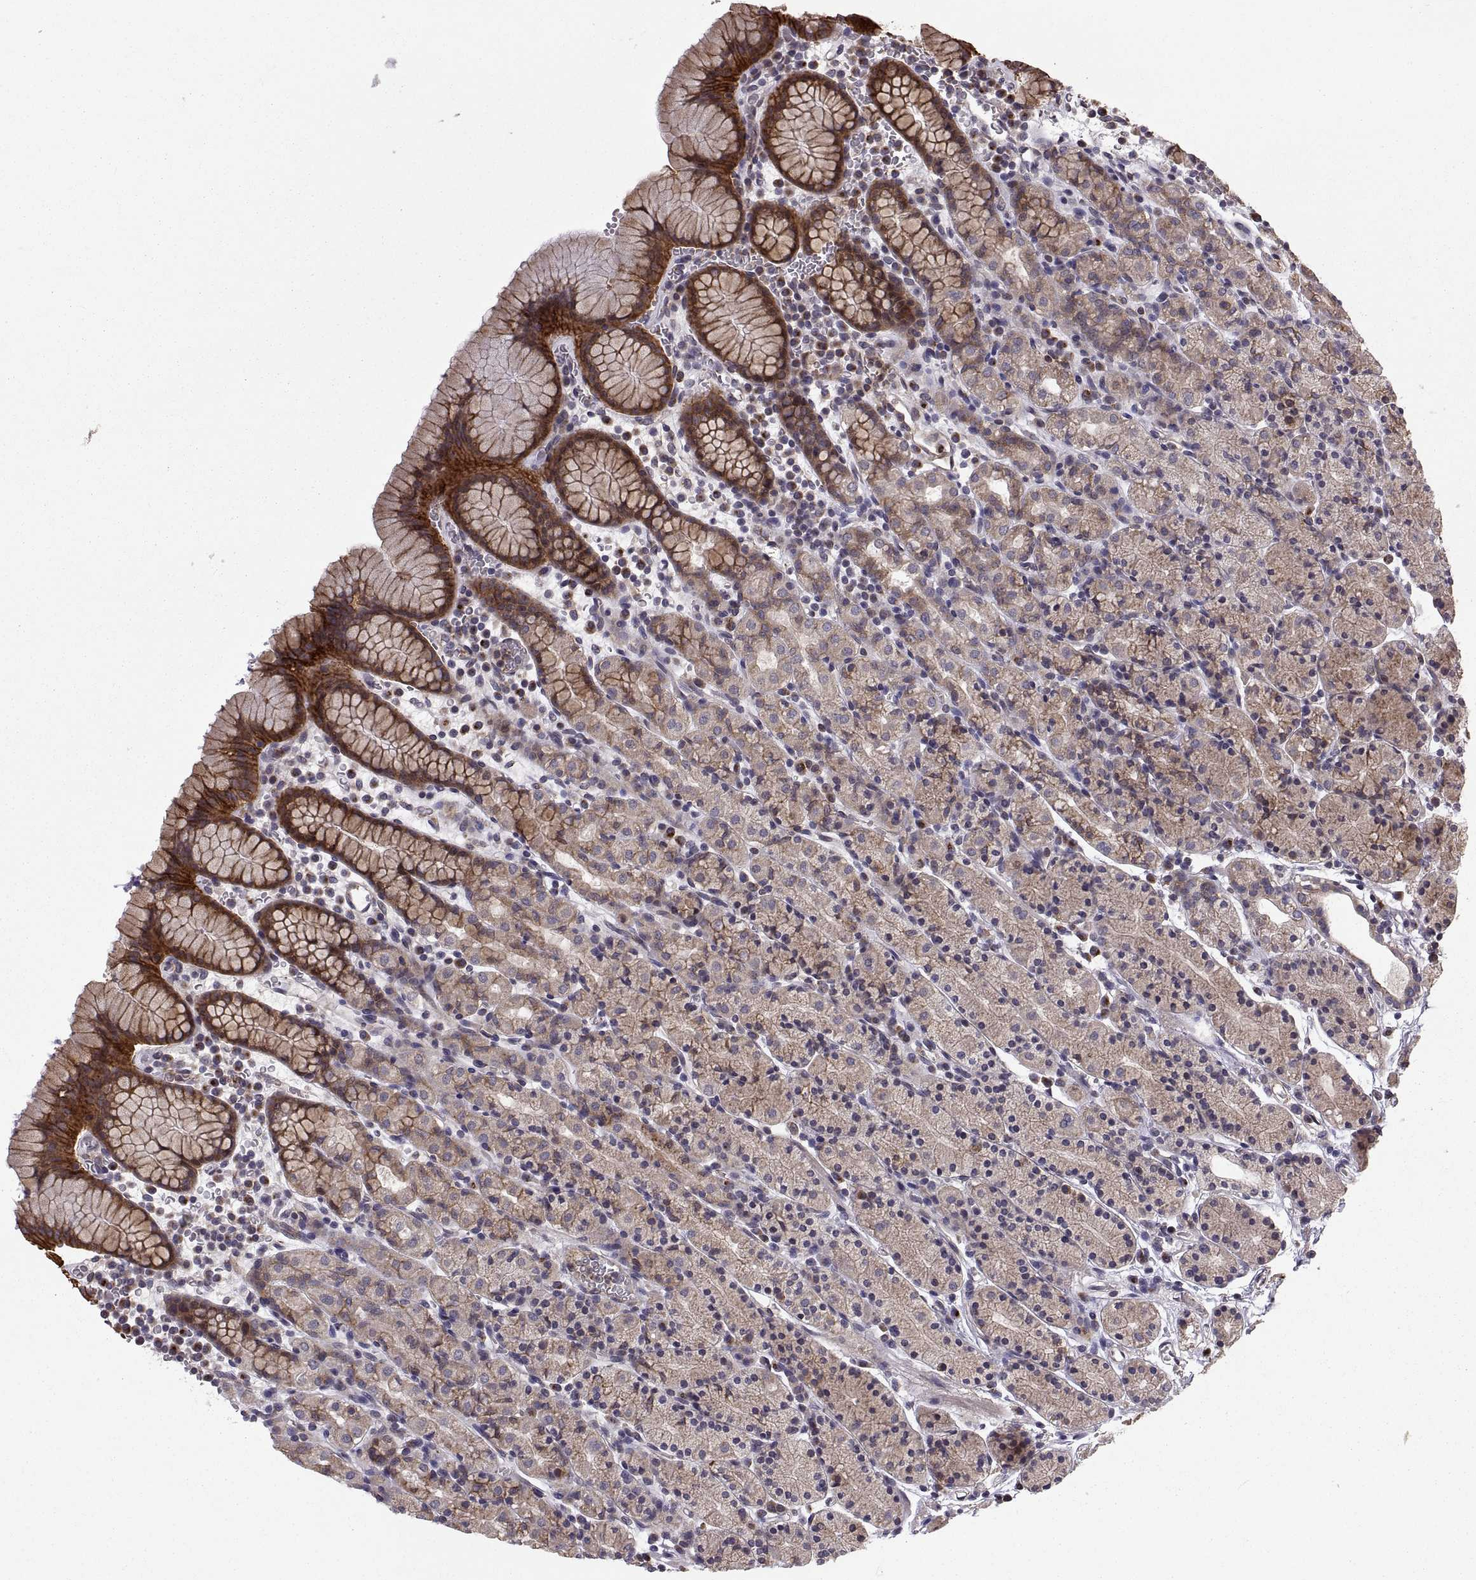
{"staining": {"intensity": "strong", "quantity": "25%-75%", "location": "cytoplasmic/membranous"}, "tissue": "stomach", "cell_type": "Glandular cells", "image_type": "normal", "snomed": [{"axis": "morphology", "description": "Normal tissue, NOS"}, {"axis": "topography", "description": "Stomach, upper"}, {"axis": "topography", "description": "Stomach"}], "caption": "Glandular cells demonstrate strong cytoplasmic/membranous staining in about 25%-75% of cells in unremarkable stomach. Immunohistochemistry (ihc) stains the protein of interest in brown and the nuclei are stained blue.", "gene": "TESC", "patient": {"sex": "male", "age": 62}}